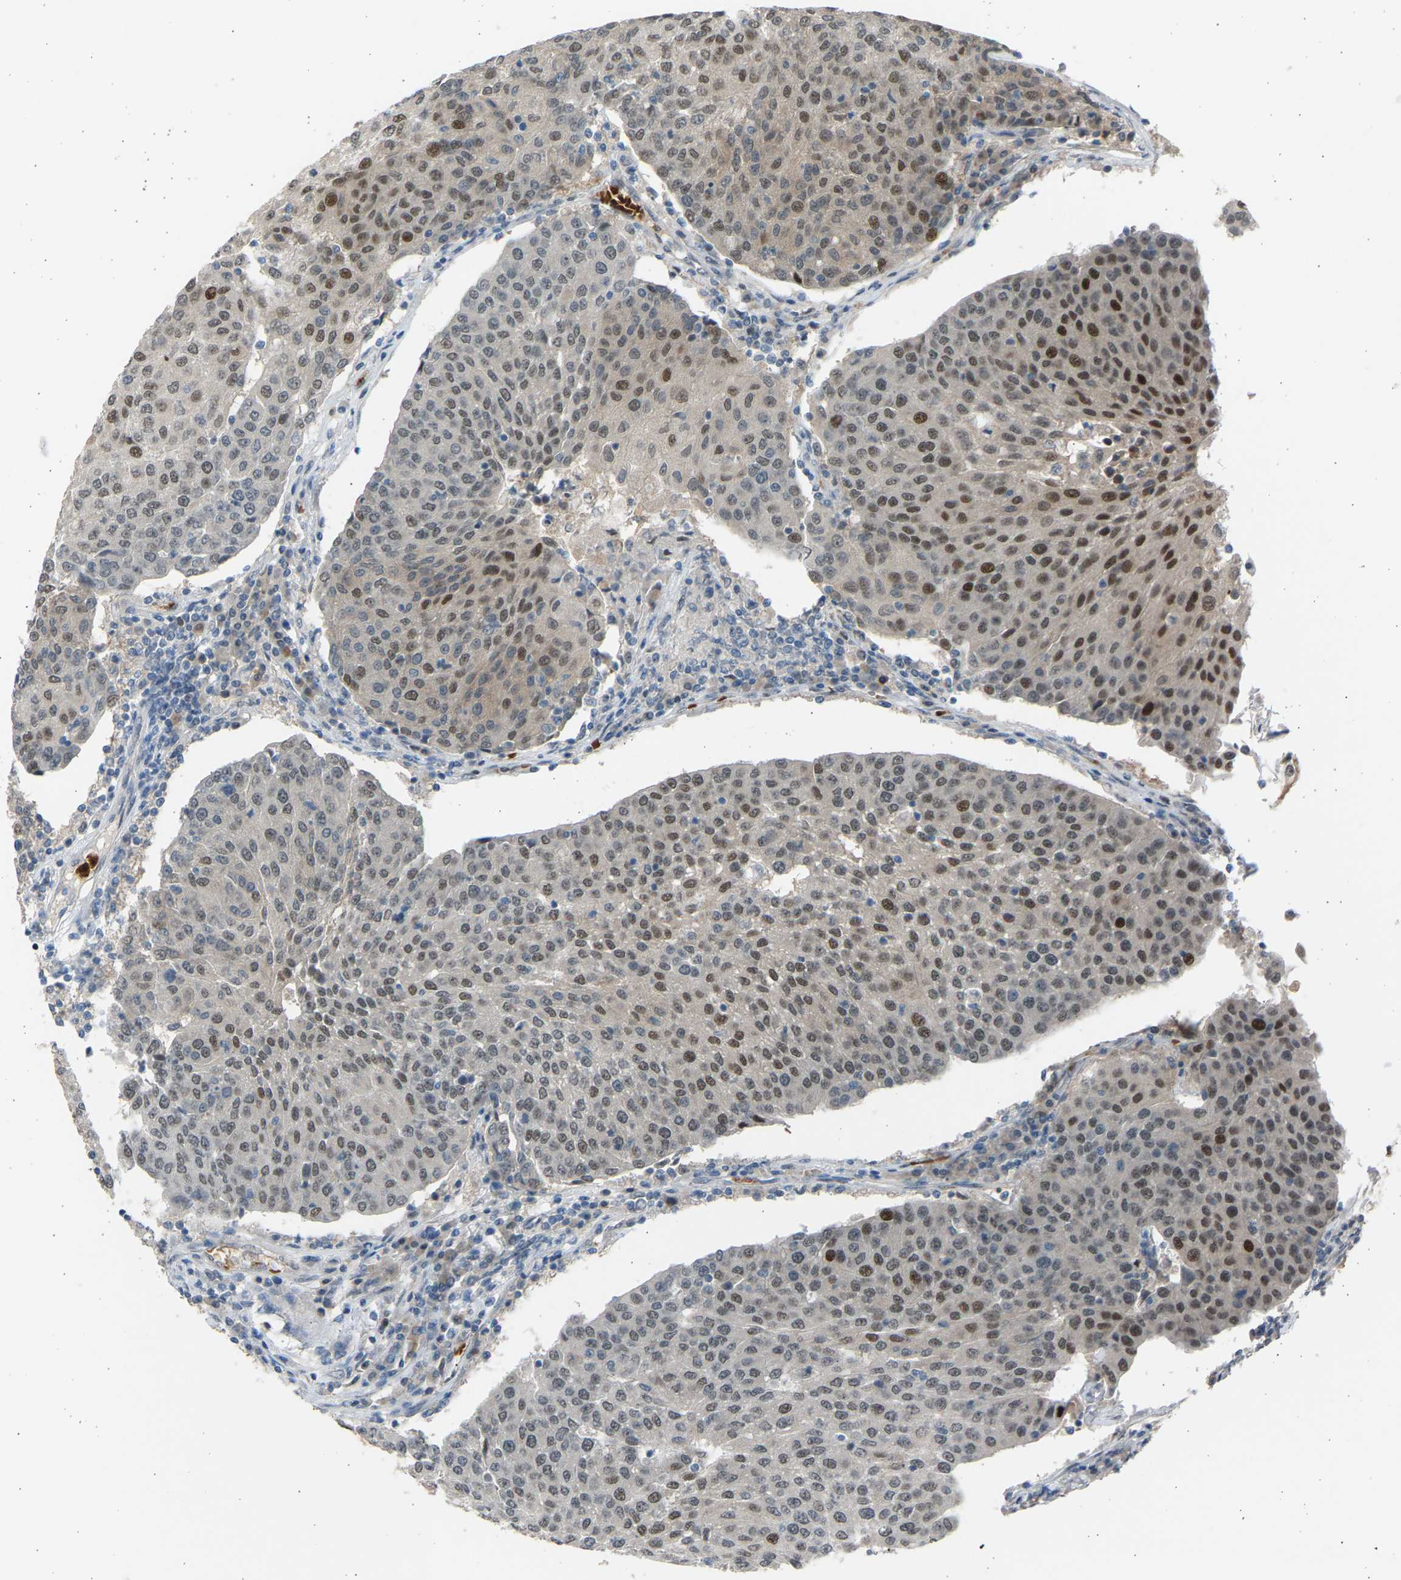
{"staining": {"intensity": "strong", "quantity": "25%-75%", "location": "nuclear"}, "tissue": "urothelial cancer", "cell_type": "Tumor cells", "image_type": "cancer", "snomed": [{"axis": "morphology", "description": "Urothelial carcinoma, High grade"}, {"axis": "topography", "description": "Urinary bladder"}], "caption": "Strong nuclear staining is seen in about 25%-75% of tumor cells in urothelial cancer. The staining was performed using DAB, with brown indicating positive protein expression. Nuclei are stained blue with hematoxylin.", "gene": "BIRC2", "patient": {"sex": "female", "age": 85}}